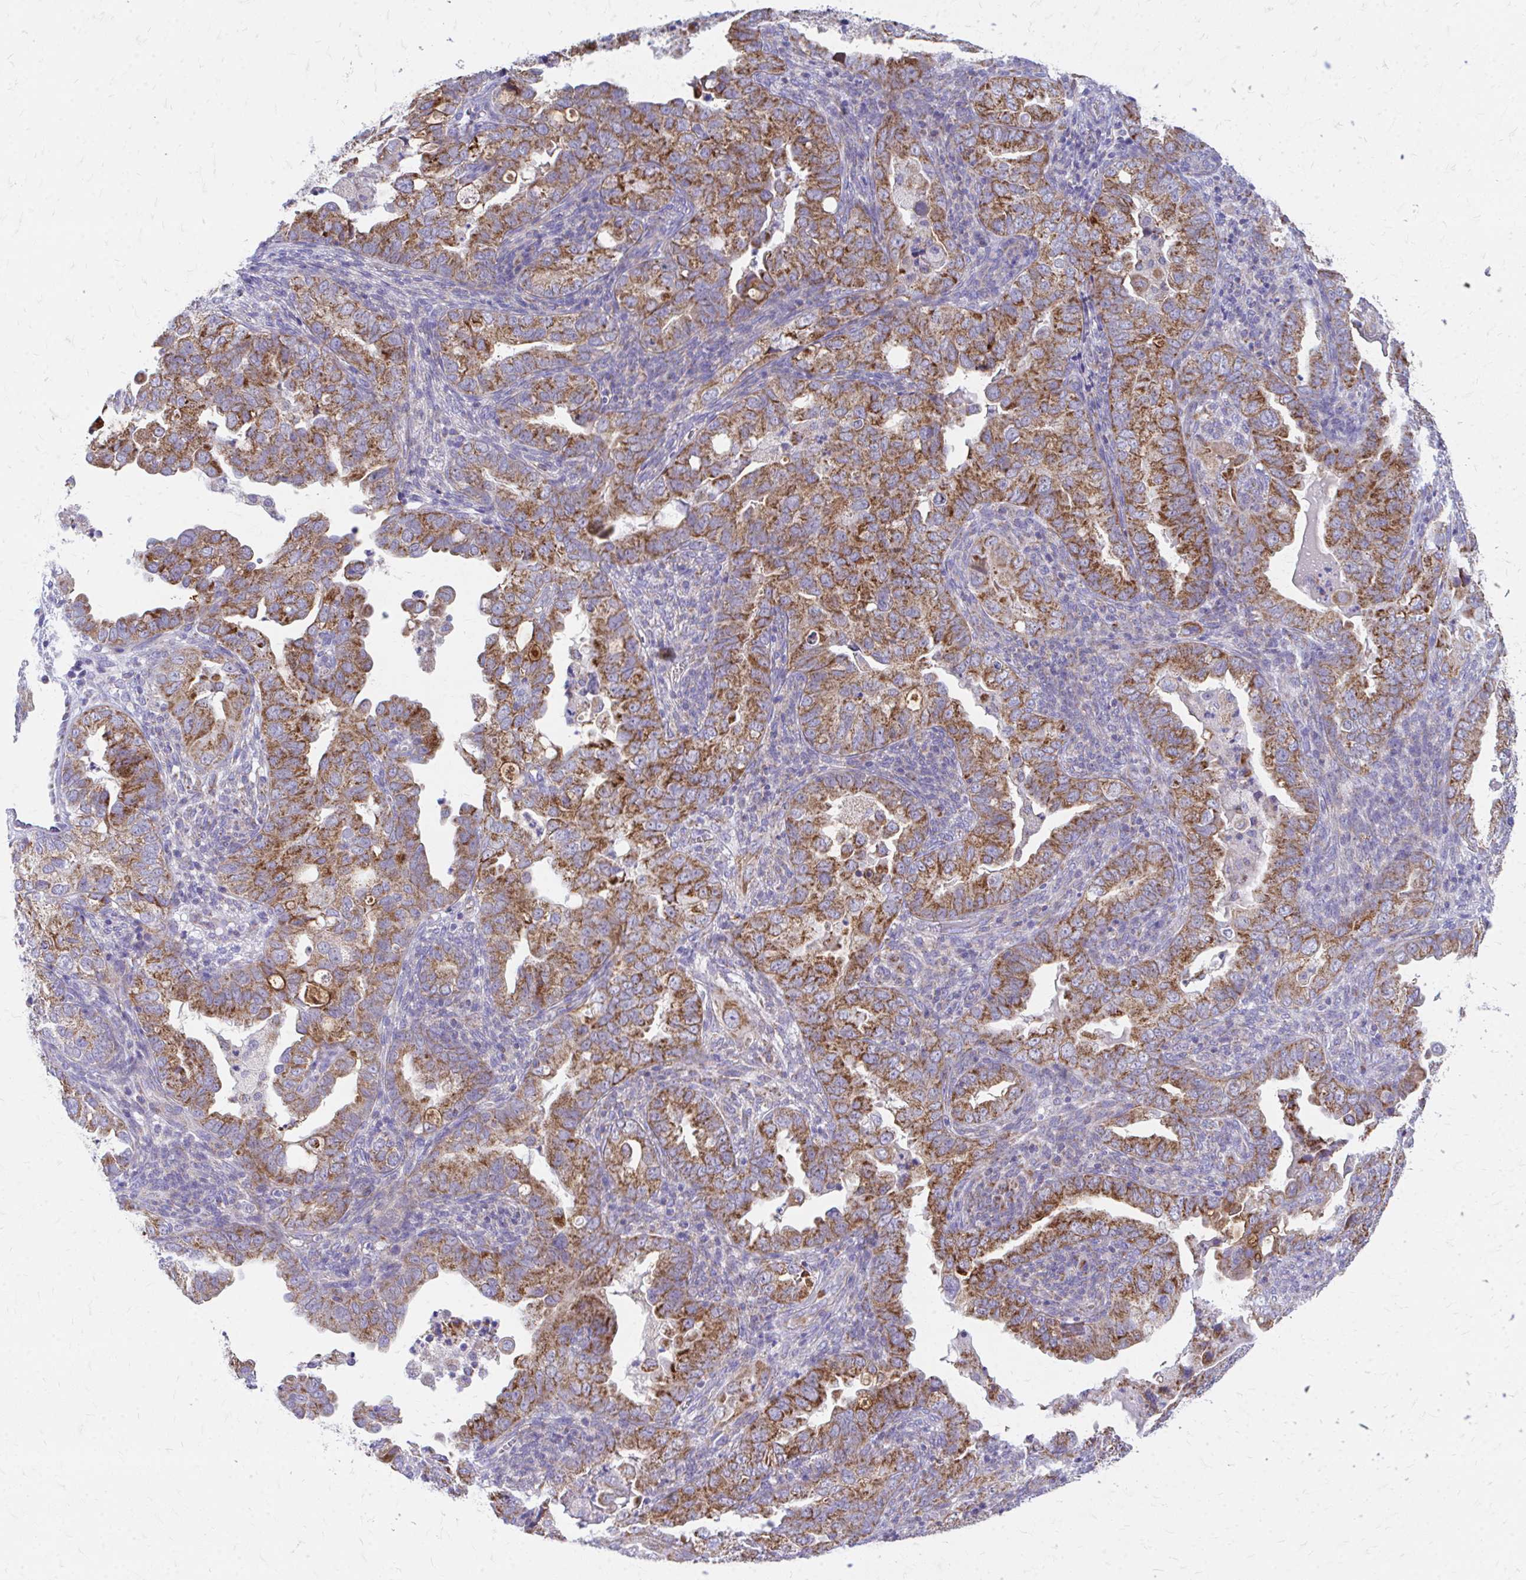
{"staining": {"intensity": "strong", "quantity": ">75%", "location": "cytoplasmic/membranous"}, "tissue": "endometrial cancer", "cell_type": "Tumor cells", "image_type": "cancer", "snomed": [{"axis": "morphology", "description": "Adenocarcinoma, NOS"}, {"axis": "topography", "description": "Endometrium"}], "caption": "This is an image of immunohistochemistry (IHC) staining of endometrial cancer (adenocarcinoma), which shows strong expression in the cytoplasmic/membranous of tumor cells.", "gene": "MRPL19", "patient": {"sex": "female", "age": 57}}